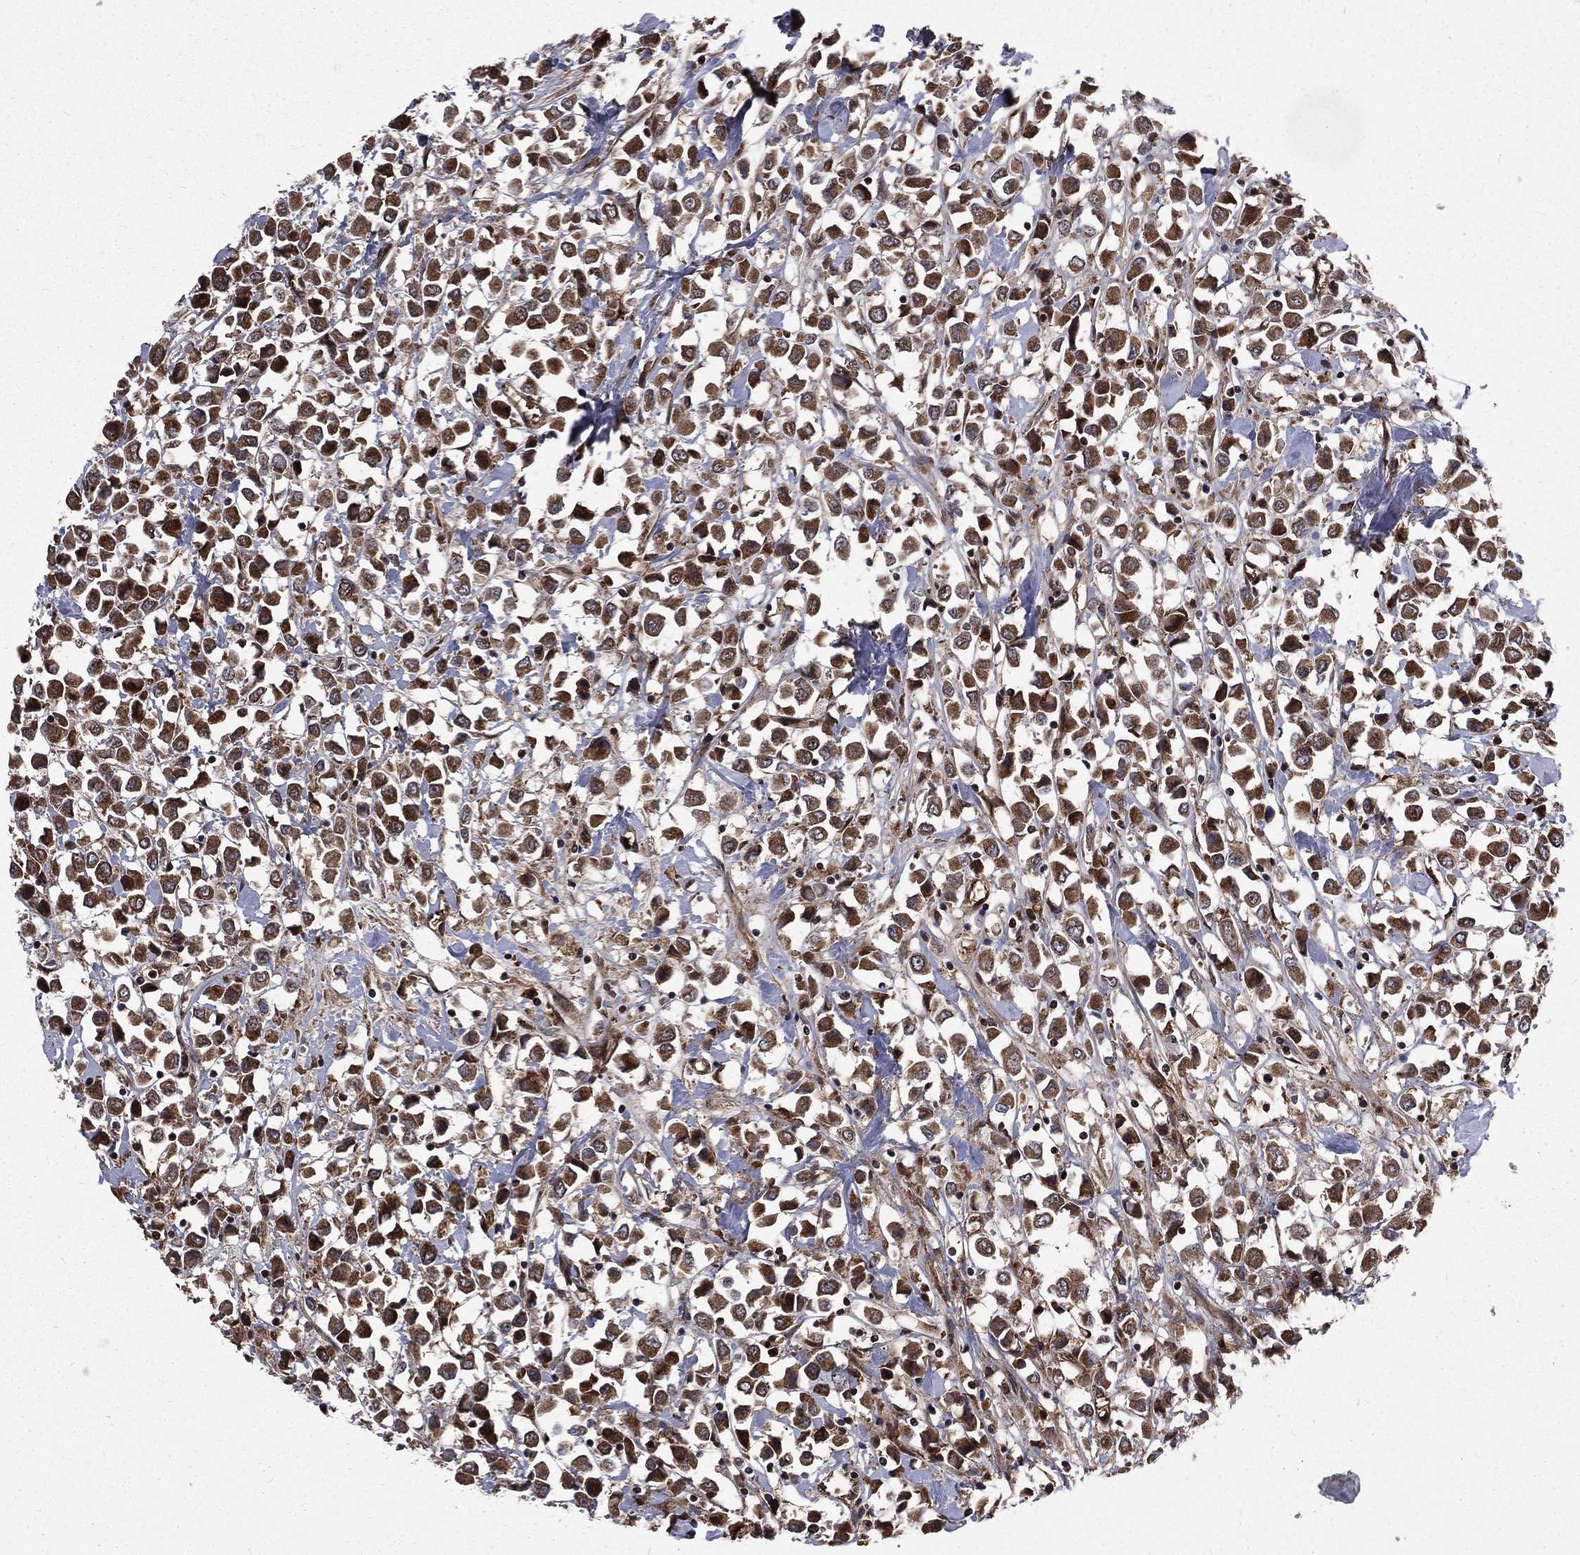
{"staining": {"intensity": "strong", "quantity": ">75%", "location": "cytoplasmic/membranous"}, "tissue": "breast cancer", "cell_type": "Tumor cells", "image_type": "cancer", "snomed": [{"axis": "morphology", "description": "Duct carcinoma"}, {"axis": "topography", "description": "Breast"}], "caption": "A brown stain labels strong cytoplasmic/membranous staining of a protein in breast infiltrating ductal carcinoma tumor cells.", "gene": "LENG8", "patient": {"sex": "female", "age": 61}}